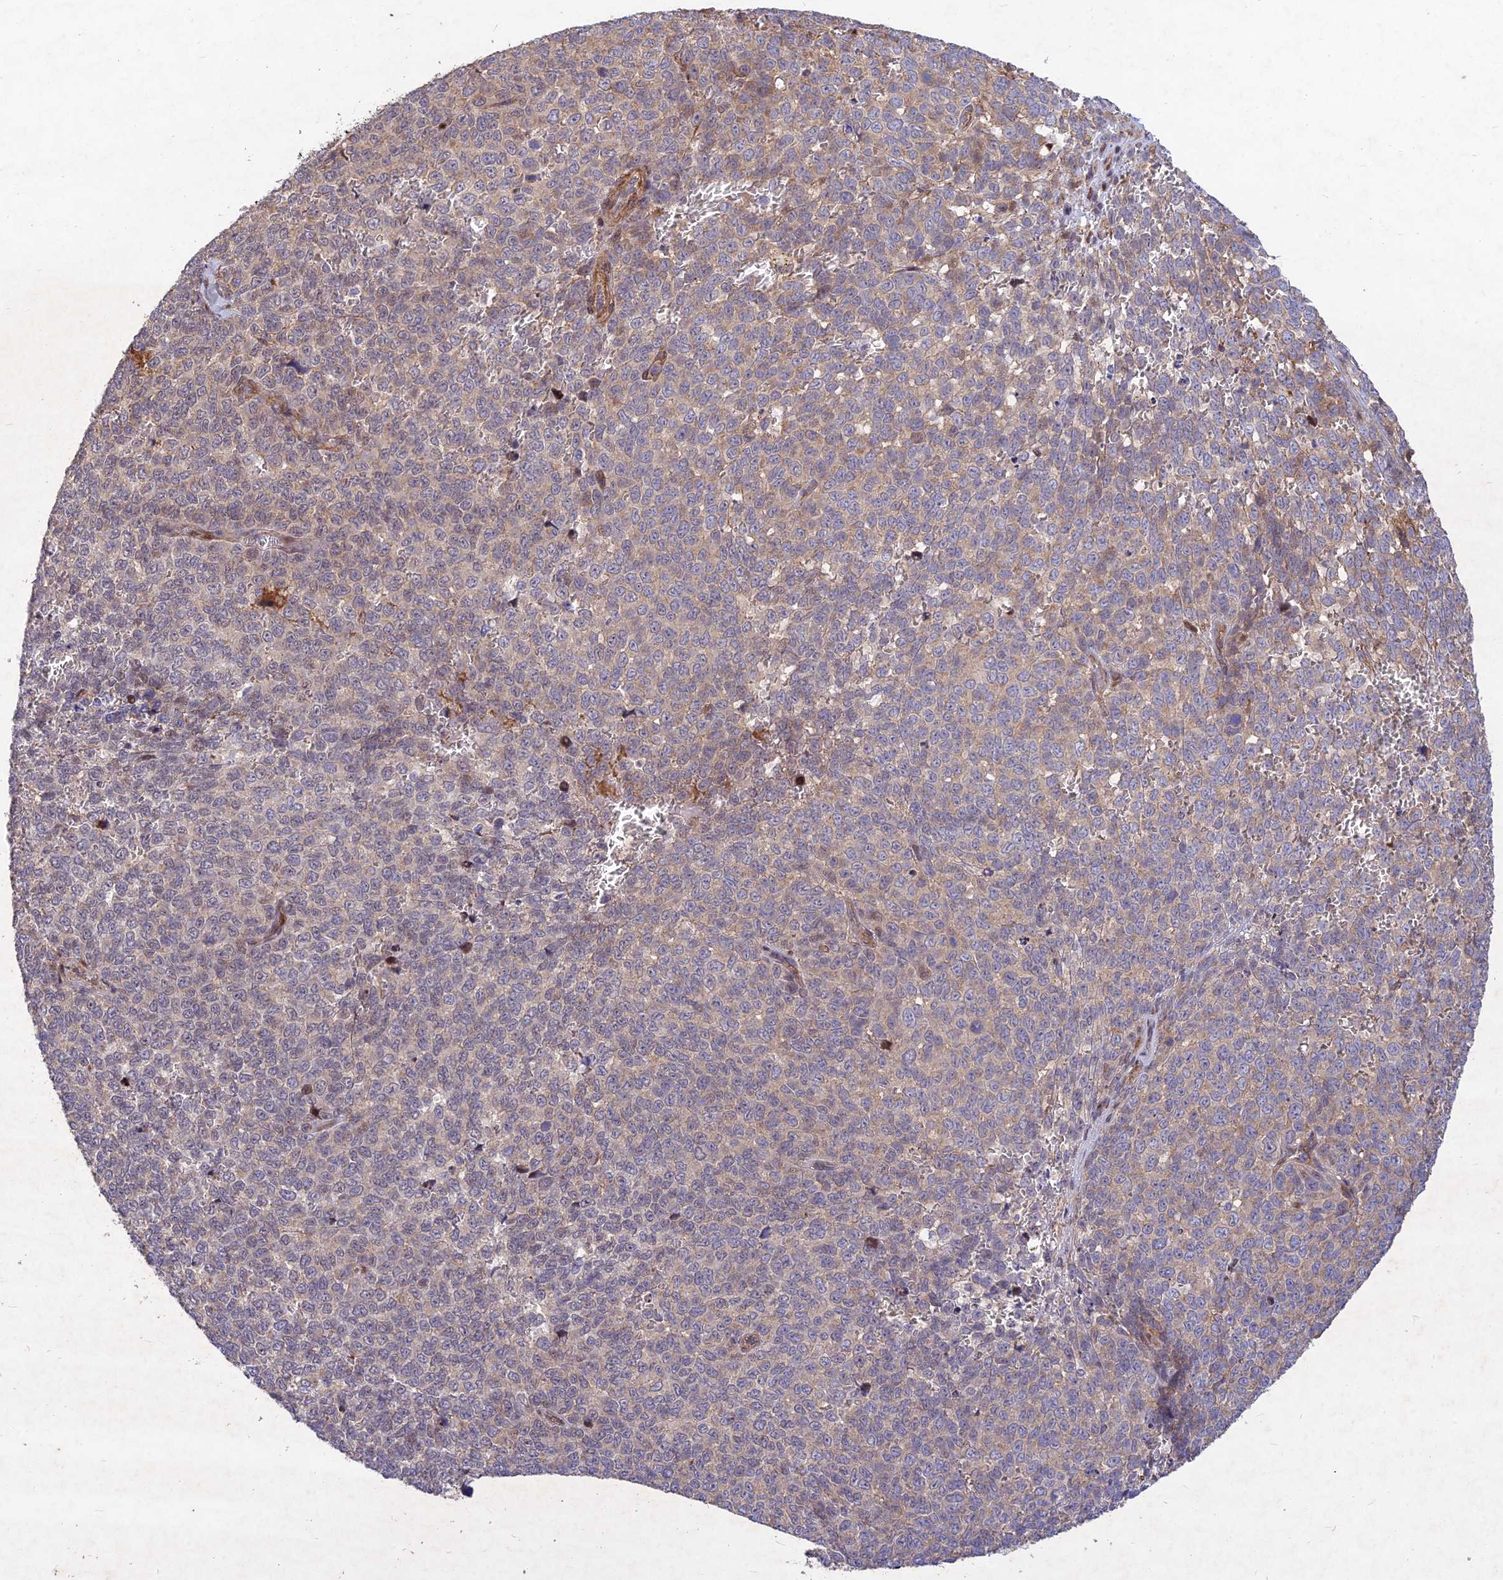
{"staining": {"intensity": "negative", "quantity": "none", "location": "none"}, "tissue": "melanoma", "cell_type": "Tumor cells", "image_type": "cancer", "snomed": [{"axis": "morphology", "description": "Malignant melanoma, NOS"}, {"axis": "topography", "description": "Nose, NOS"}], "caption": "This is an immunohistochemistry histopathology image of human melanoma. There is no expression in tumor cells.", "gene": "RELCH", "patient": {"sex": "female", "age": 48}}